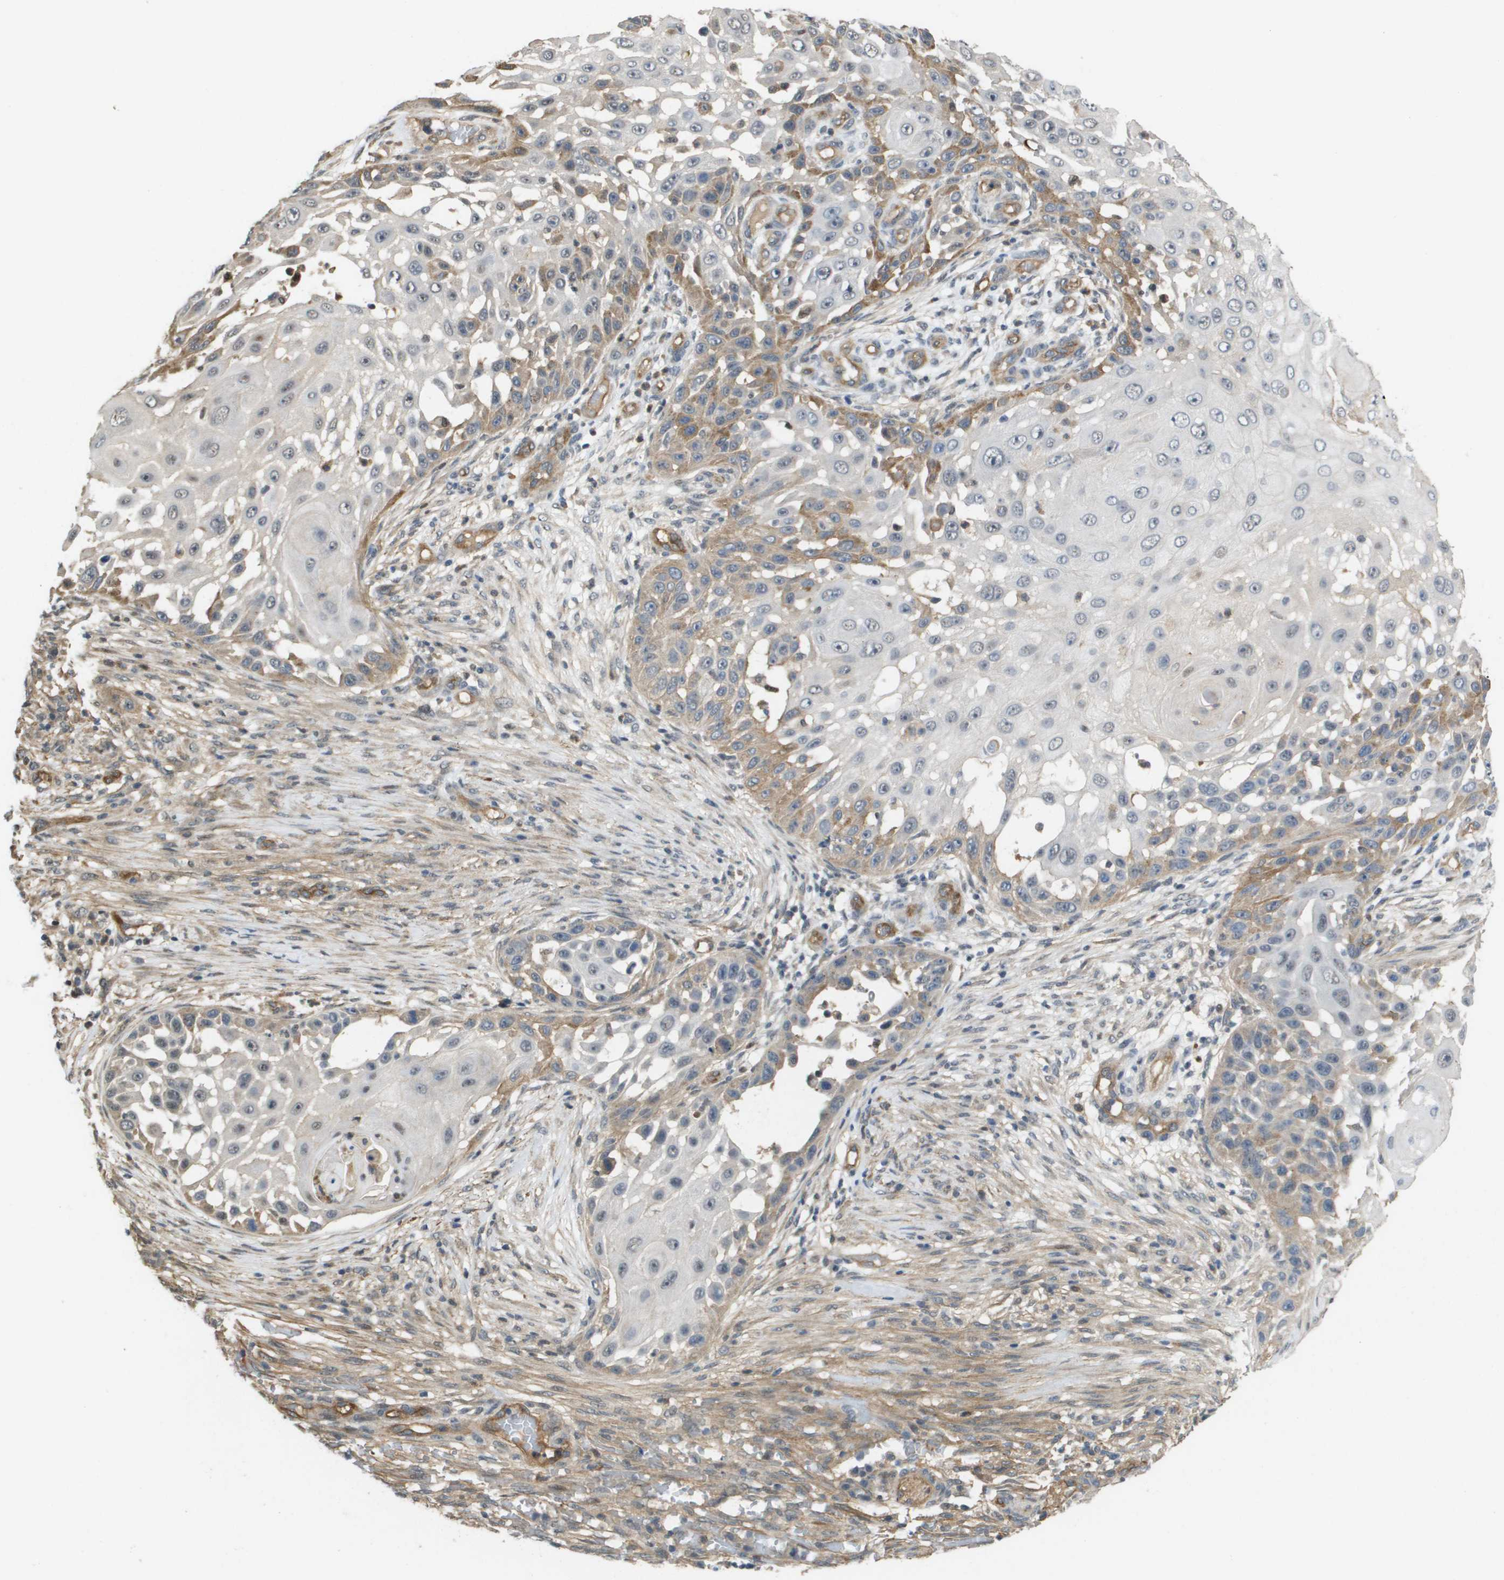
{"staining": {"intensity": "weak", "quantity": "25%-75%", "location": "cytoplasmic/membranous"}, "tissue": "skin cancer", "cell_type": "Tumor cells", "image_type": "cancer", "snomed": [{"axis": "morphology", "description": "Squamous cell carcinoma, NOS"}, {"axis": "topography", "description": "Skin"}], "caption": "Weak cytoplasmic/membranous expression for a protein is seen in about 25%-75% of tumor cells of squamous cell carcinoma (skin) using immunohistochemistry.", "gene": "RNF112", "patient": {"sex": "female", "age": 44}}